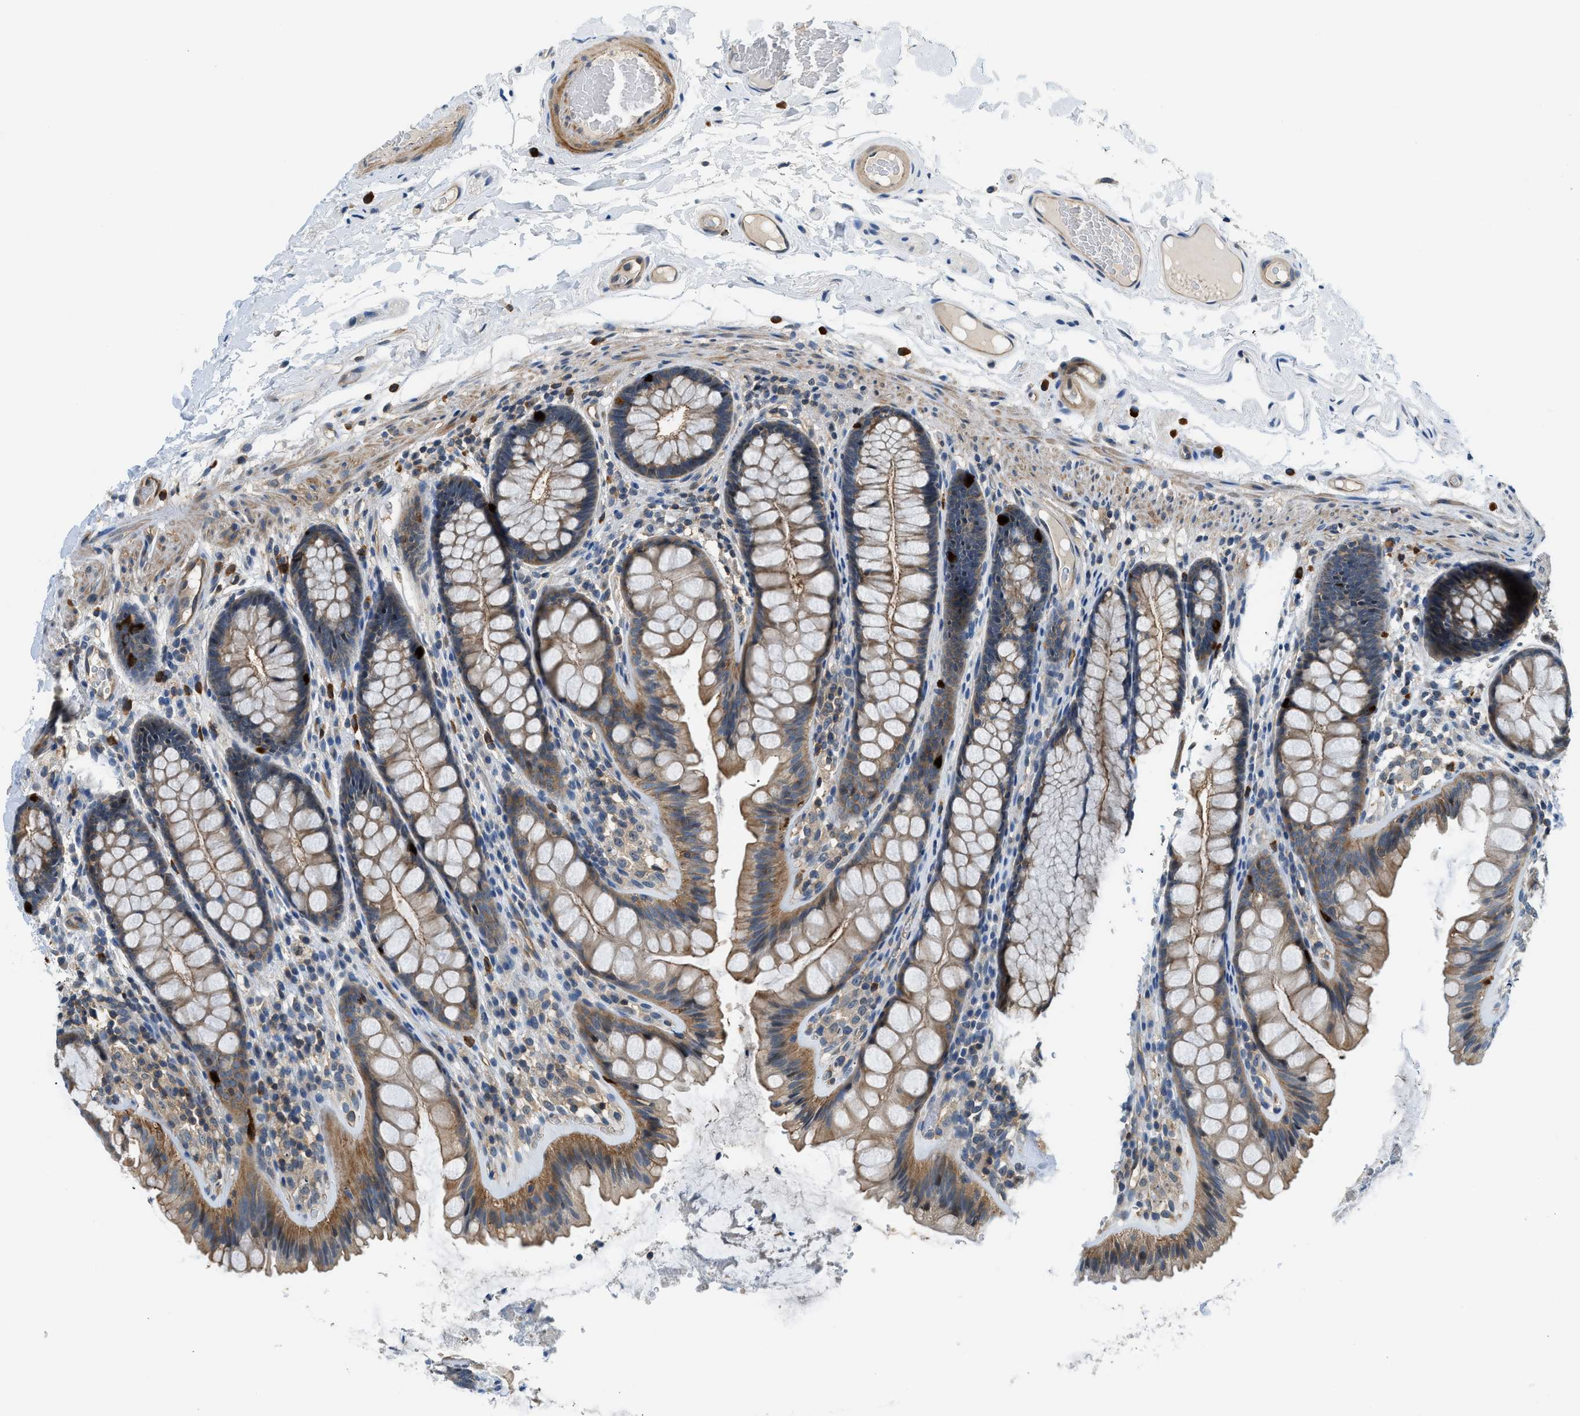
{"staining": {"intensity": "moderate", "quantity": ">75%", "location": "cytoplasmic/membranous"}, "tissue": "colon", "cell_type": "Endothelial cells", "image_type": "normal", "snomed": [{"axis": "morphology", "description": "Normal tissue, NOS"}, {"axis": "topography", "description": "Colon"}], "caption": "A high-resolution photomicrograph shows immunohistochemistry (IHC) staining of benign colon, which demonstrates moderate cytoplasmic/membranous expression in approximately >75% of endothelial cells.", "gene": "CBLB", "patient": {"sex": "female", "age": 56}}